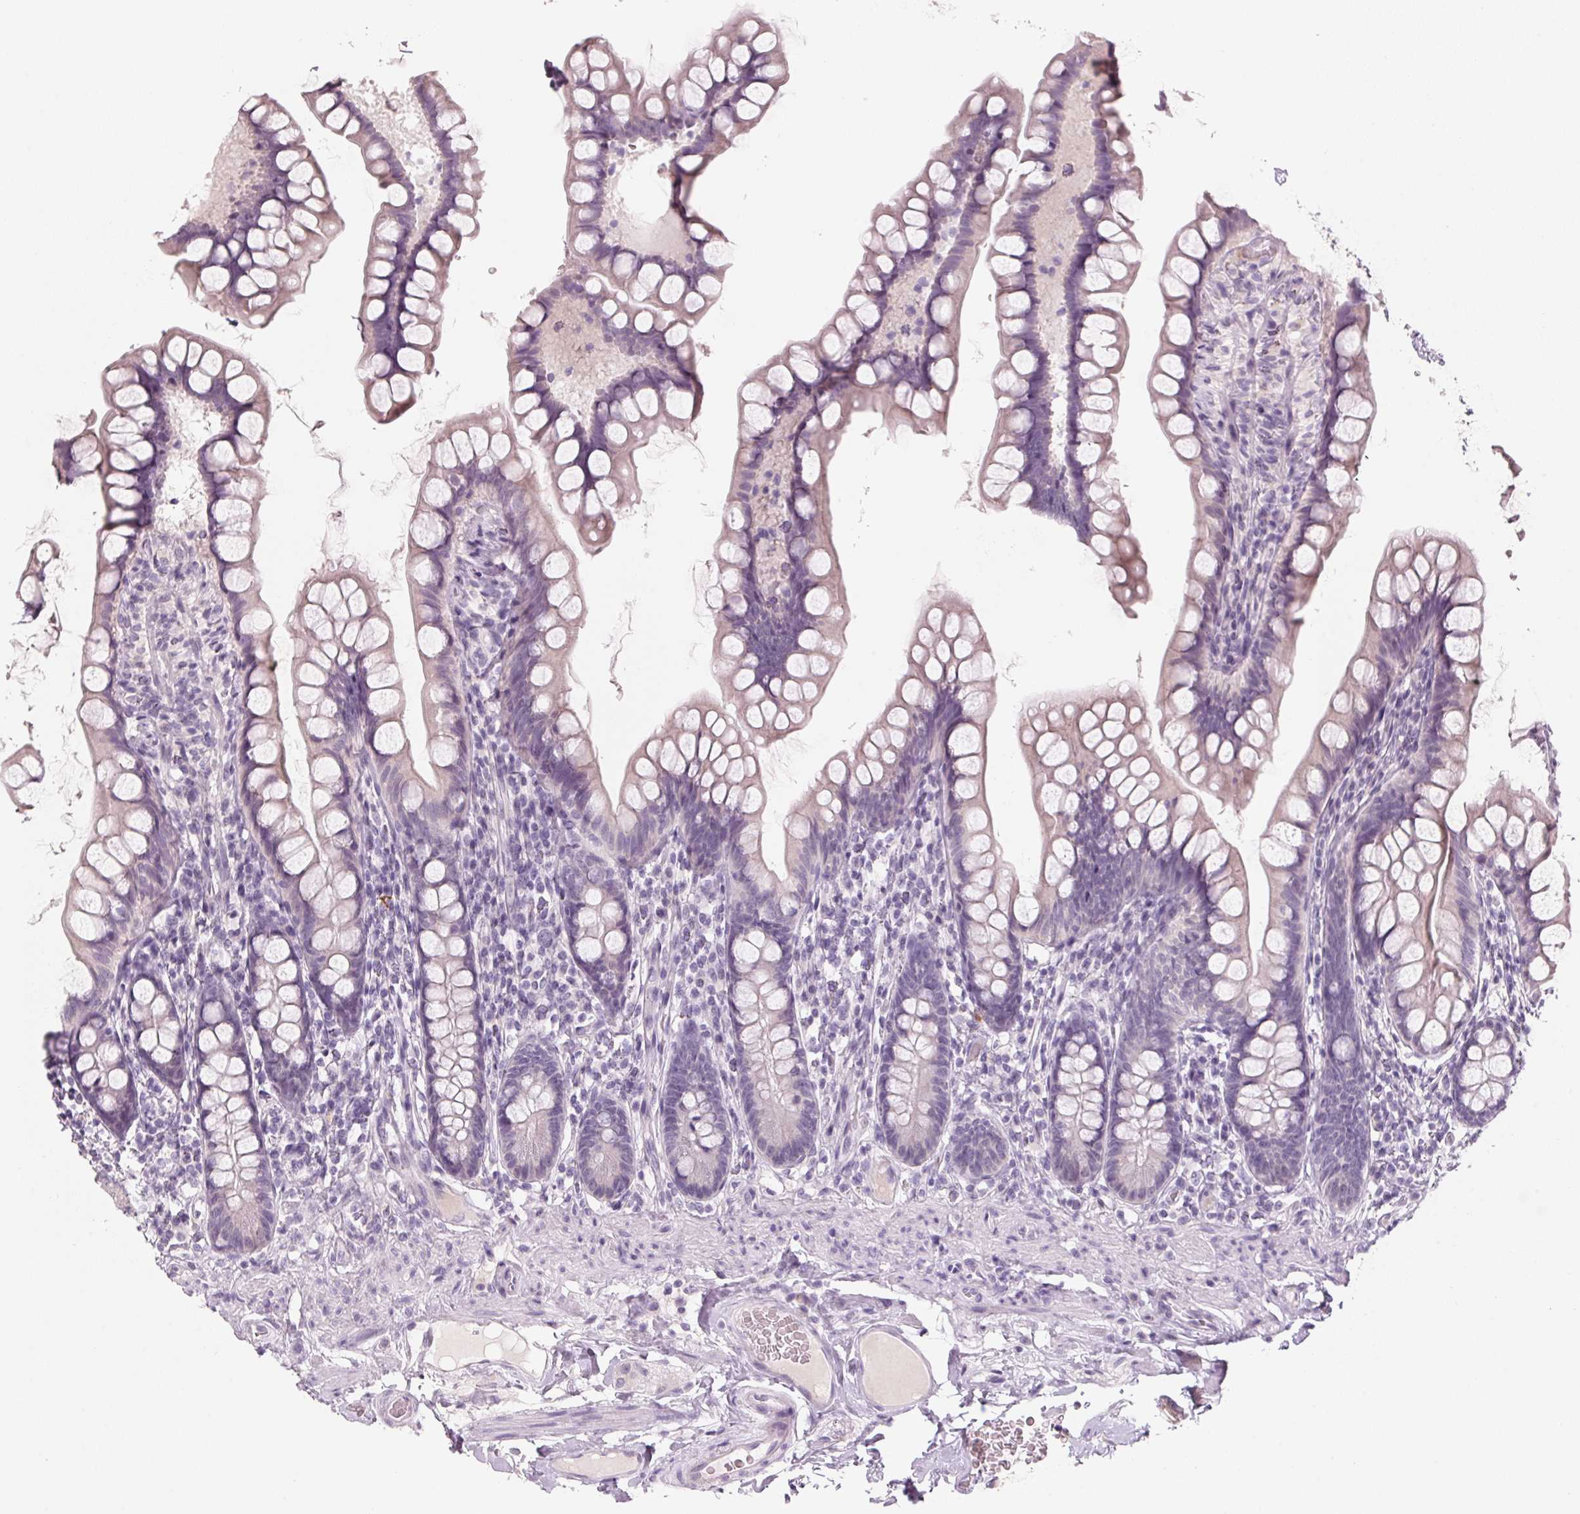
{"staining": {"intensity": "weak", "quantity": "25%-75%", "location": "cytoplasmic/membranous"}, "tissue": "small intestine", "cell_type": "Glandular cells", "image_type": "normal", "snomed": [{"axis": "morphology", "description": "Normal tissue, NOS"}, {"axis": "topography", "description": "Small intestine"}], "caption": "DAB immunohistochemical staining of unremarkable human small intestine shows weak cytoplasmic/membranous protein positivity in about 25%-75% of glandular cells.", "gene": "ADAM20", "patient": {"sex": "male", "age": 70}}